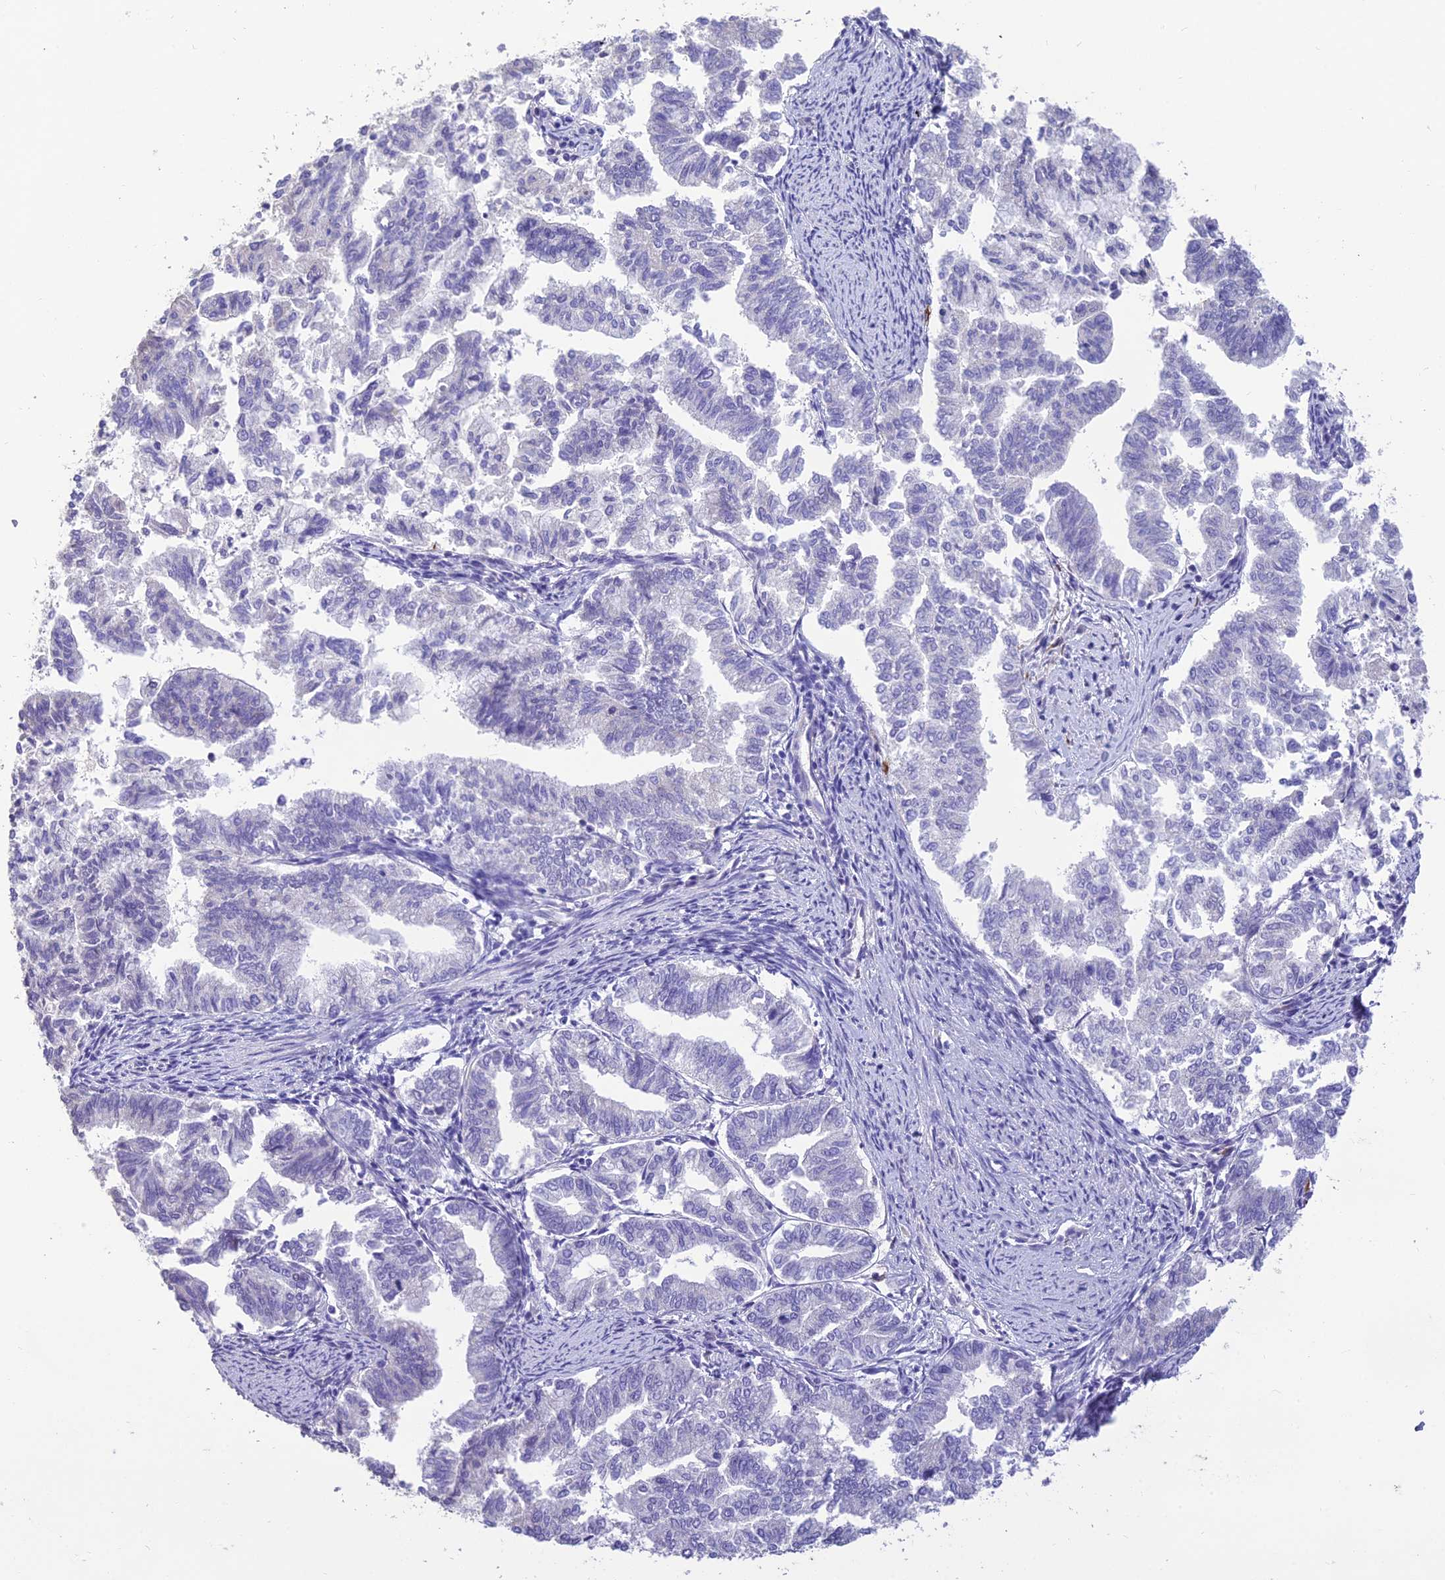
{"staining": {"intensity": "negative", "quantity": "none", "location": "none"}, "tissue": "endometrial cancer", "cell_type": "Tumor cells", "image_type": "cancer", "snomed": [{"axis": "morphology", "description": "Adenocarcinoma, NOS"}, {"axis": "topography", "description": "Endometrium"}], "caption": "Immunohistochemical staining of human adenocarcinoma (endometrial) displays no significant expression in tumor cells. The staining is performed using DAB (3,3'-diaminobenzidine) brown chromogen with nuclei counter-stained in using hematoxylin.", "gene": "HSD17B2", "patient": {"sex": "female", "age": 79}}